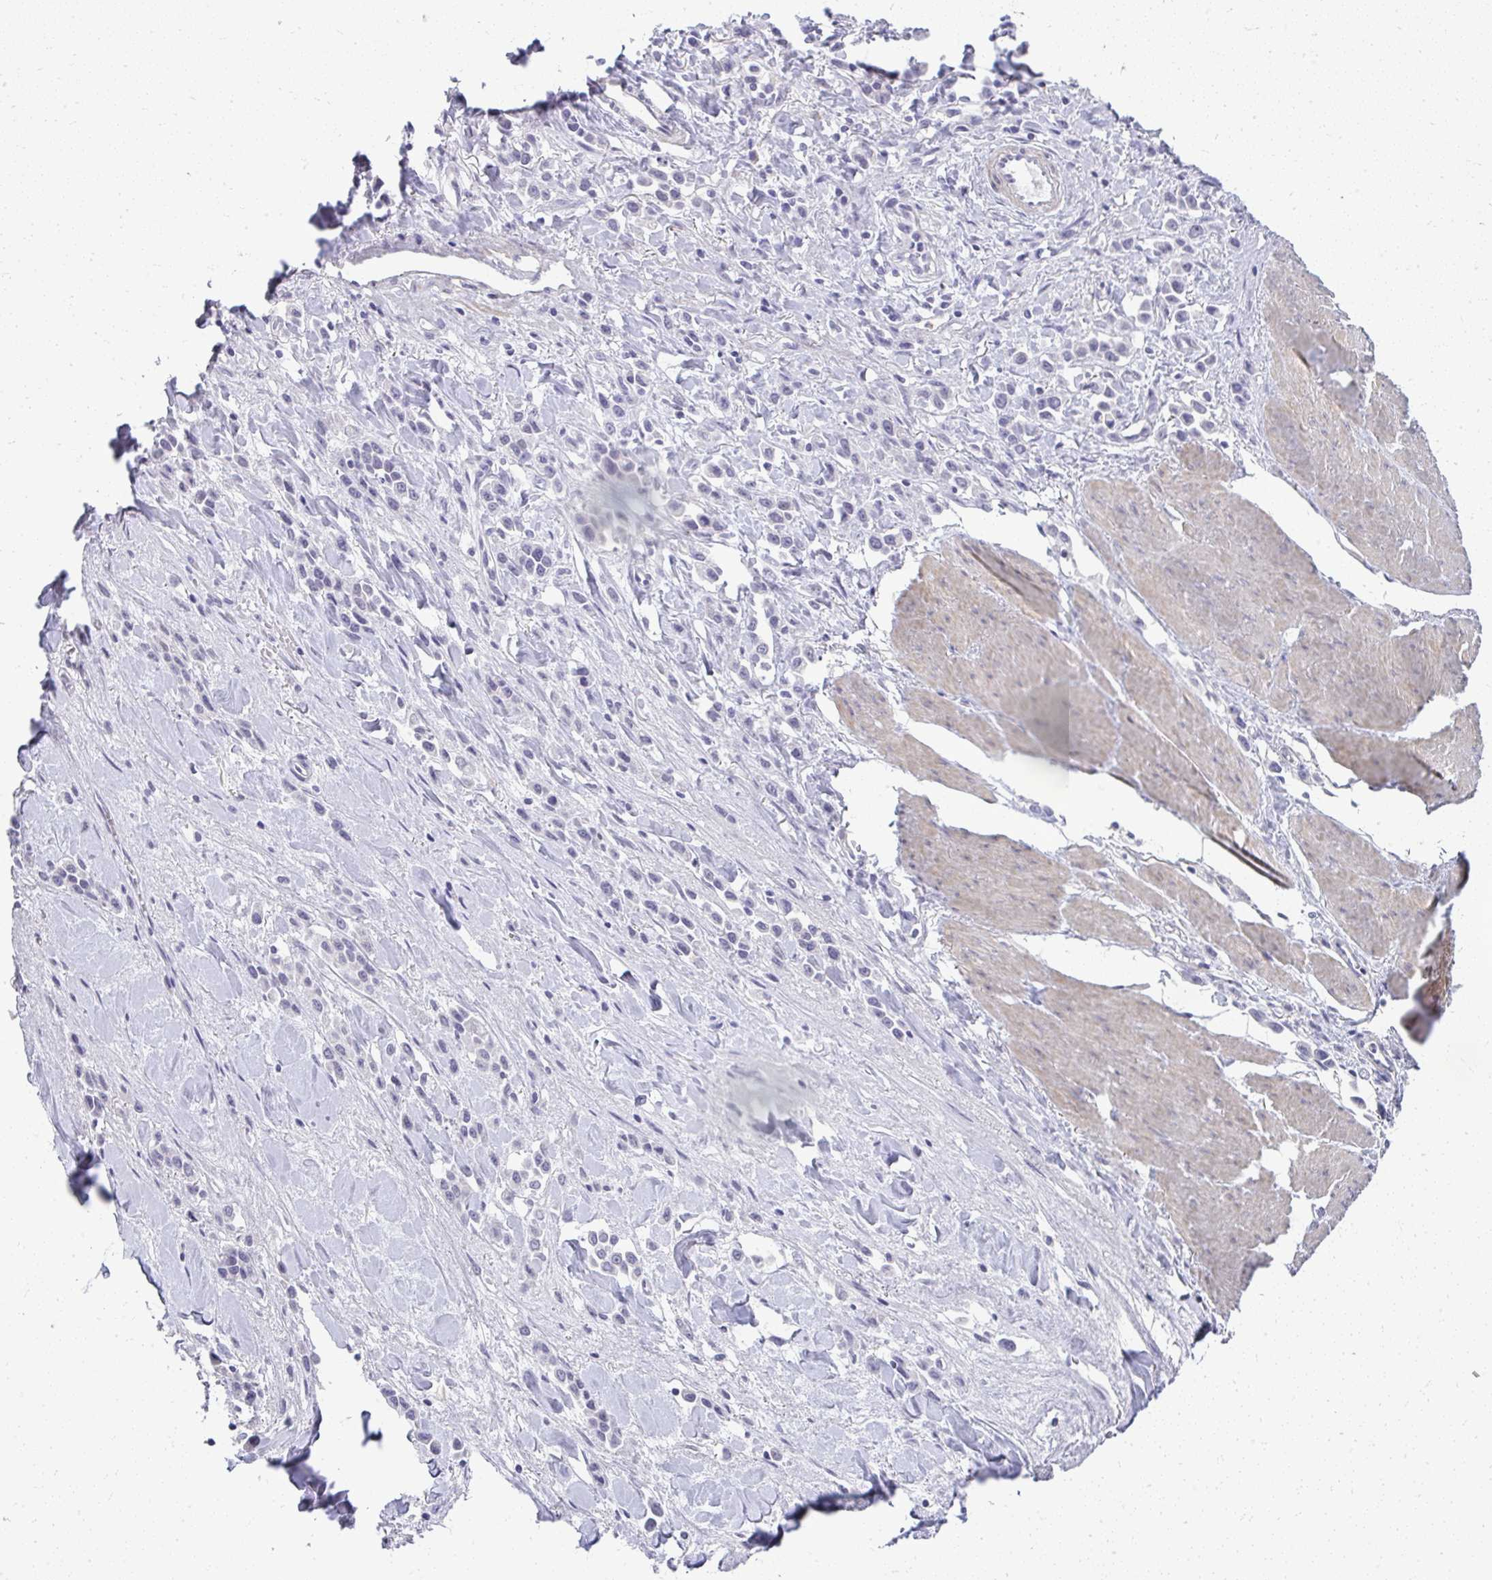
{"staining": {"intensity": "negative", "quantity": "none", "location": "none"}, "tissue": "stomach cancer", "cell_type": "Tumor cells", "image_type": "cancer", "snomed": [{"axis": "morphology", "description": "Adenocarcinoma, NOS"}, {"axis": "topography", "description": "Stomach"}], "caption": "Tumor cells are negative for brown protein staining in adenocarcinoma (stomach).", "gene": "TEX33", "patient": {"sex": "male", "age": 47}}